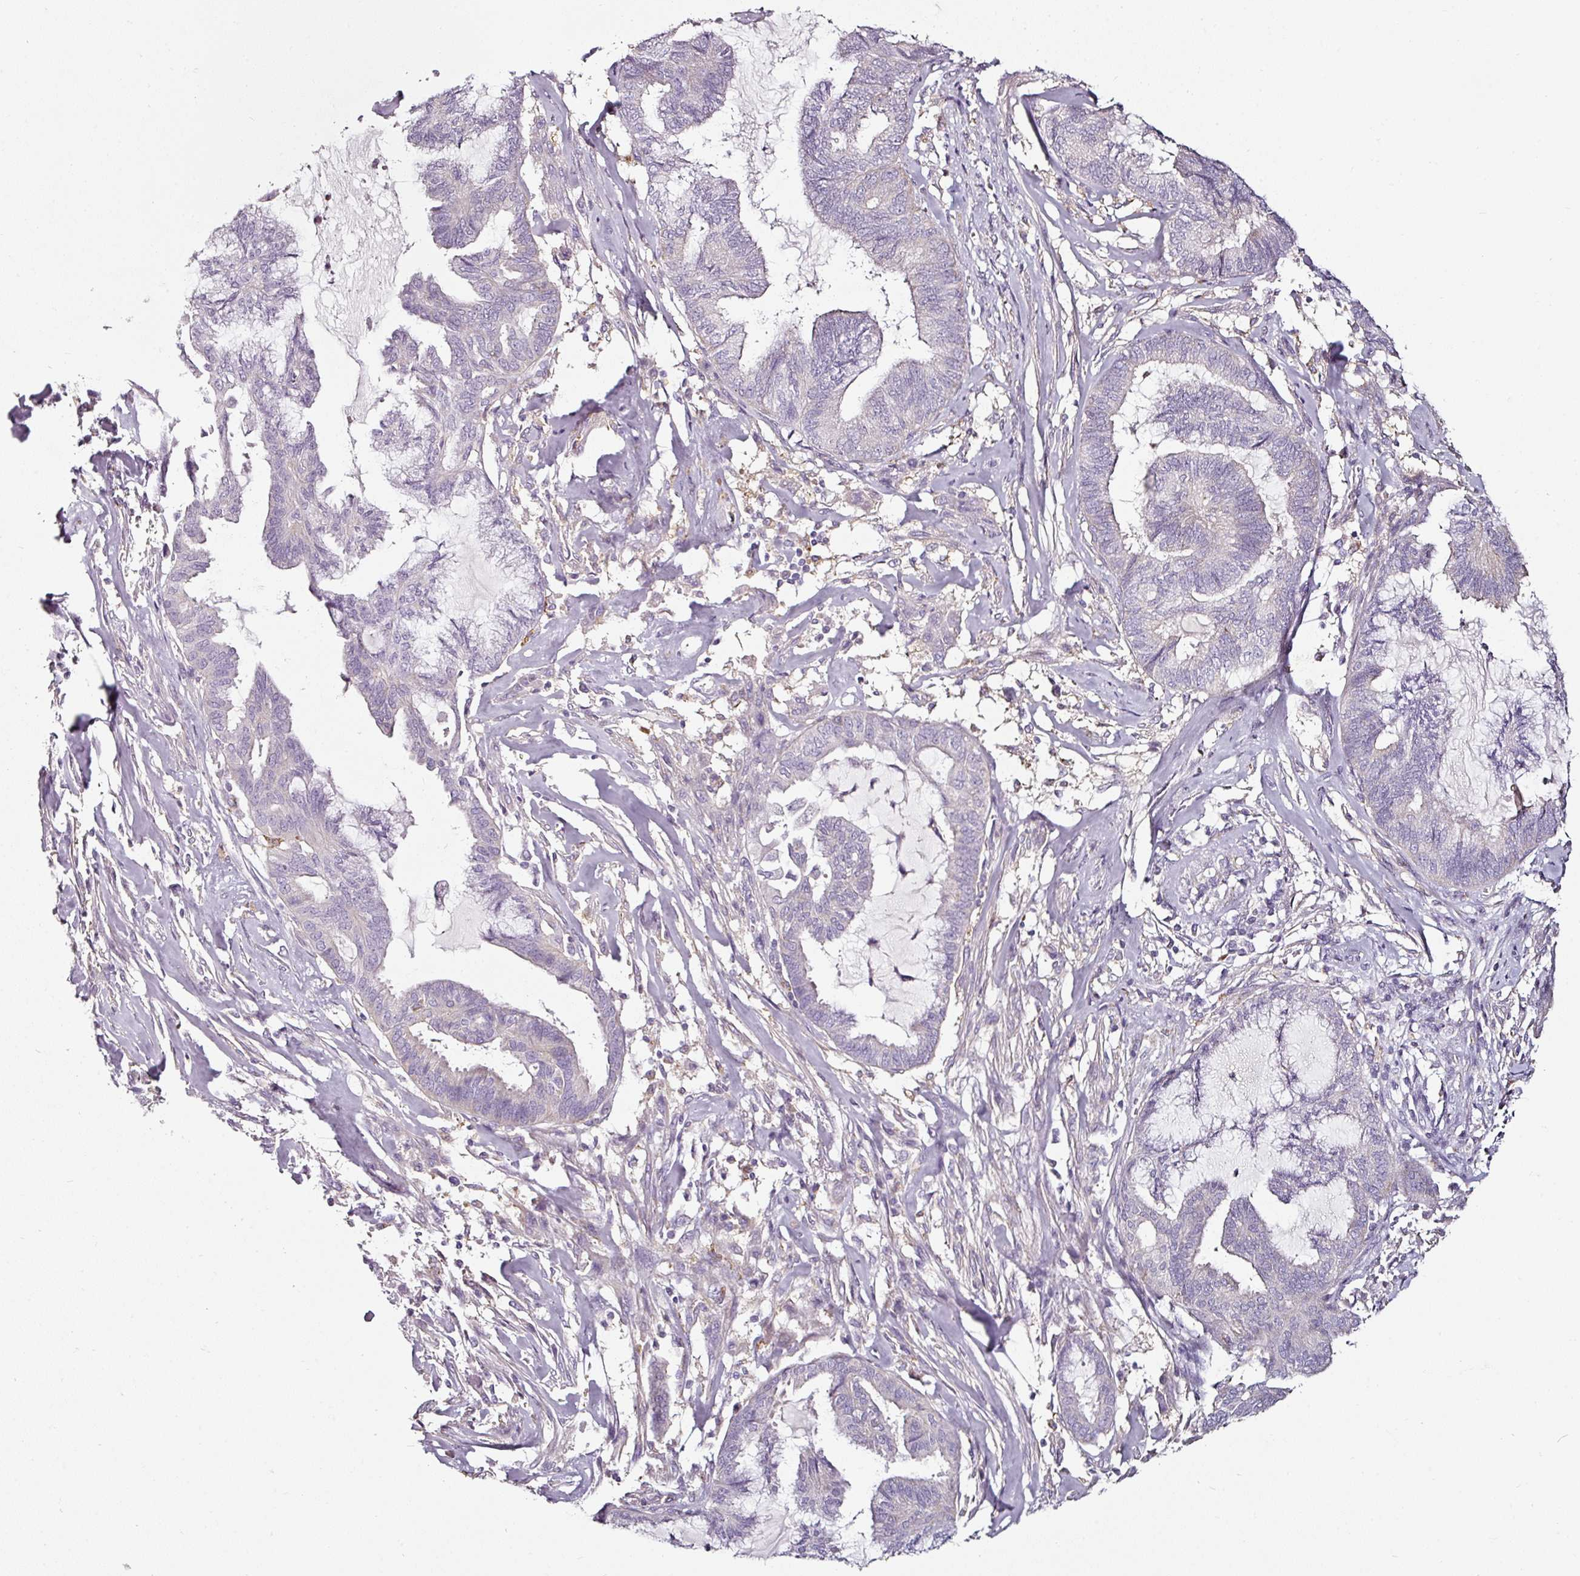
{"staining": {"intensity": "negative", "quantity": "none", "location": "none"}, "tissue": "endometrial cancer", "cell_type": "Tumor cells", "image_type": "cancer", "snomed": [{"axis": "morphology", "description": "Adenocarcinoma, NOS"}, {"axis": "topography", "description": "Endometrium"}], "caption": "A photomicrograph of human endometrial cancer is negative for staining in tumor cells. (Immunohistochemistry, brightfield microscopy, high magnification).", "gene": "CAP2", "patient": {"sex": "female", "age": 86}}